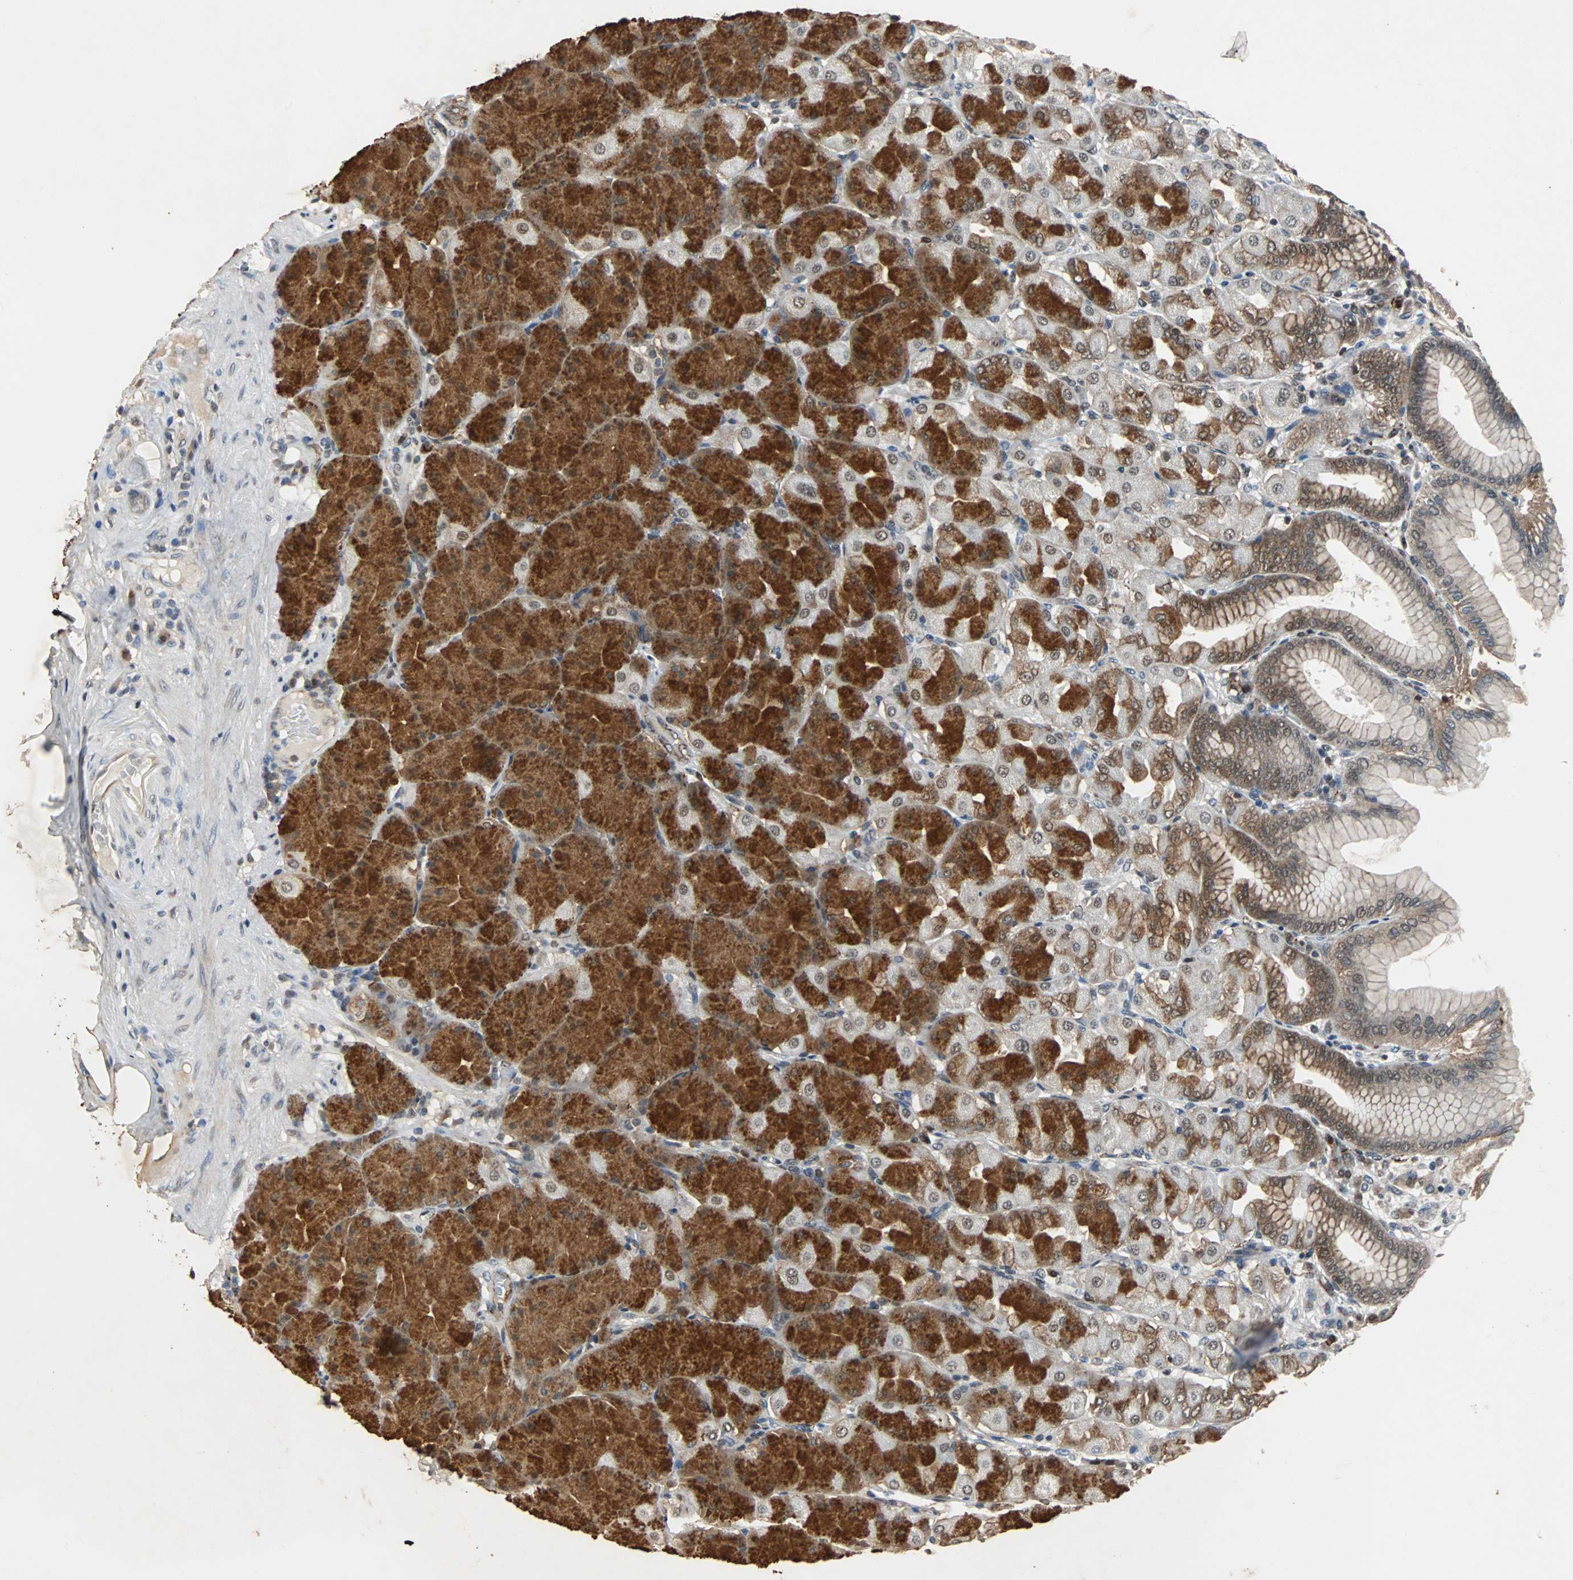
{"staining": {"intensity": "strong", "quantity": ">75%", "location": "cytoplasmic/membranous"}, "tissue": "stomach", "cell_type": "Glandular cells", "image_type": "normal", "snomed": [{"axis": "morphology", "description": "Normal tissue, NOS"}, {"axis": "topography", "description": "Stomach, upper"}], "caption": "About >75% of glandular cells in benign human stomach reveal strong cytoplasmic/membranous protein expression as visualized by brown immunohistochemical staining.", "gene": "LSR", "patient": {"sex": "female", "age": 56}}